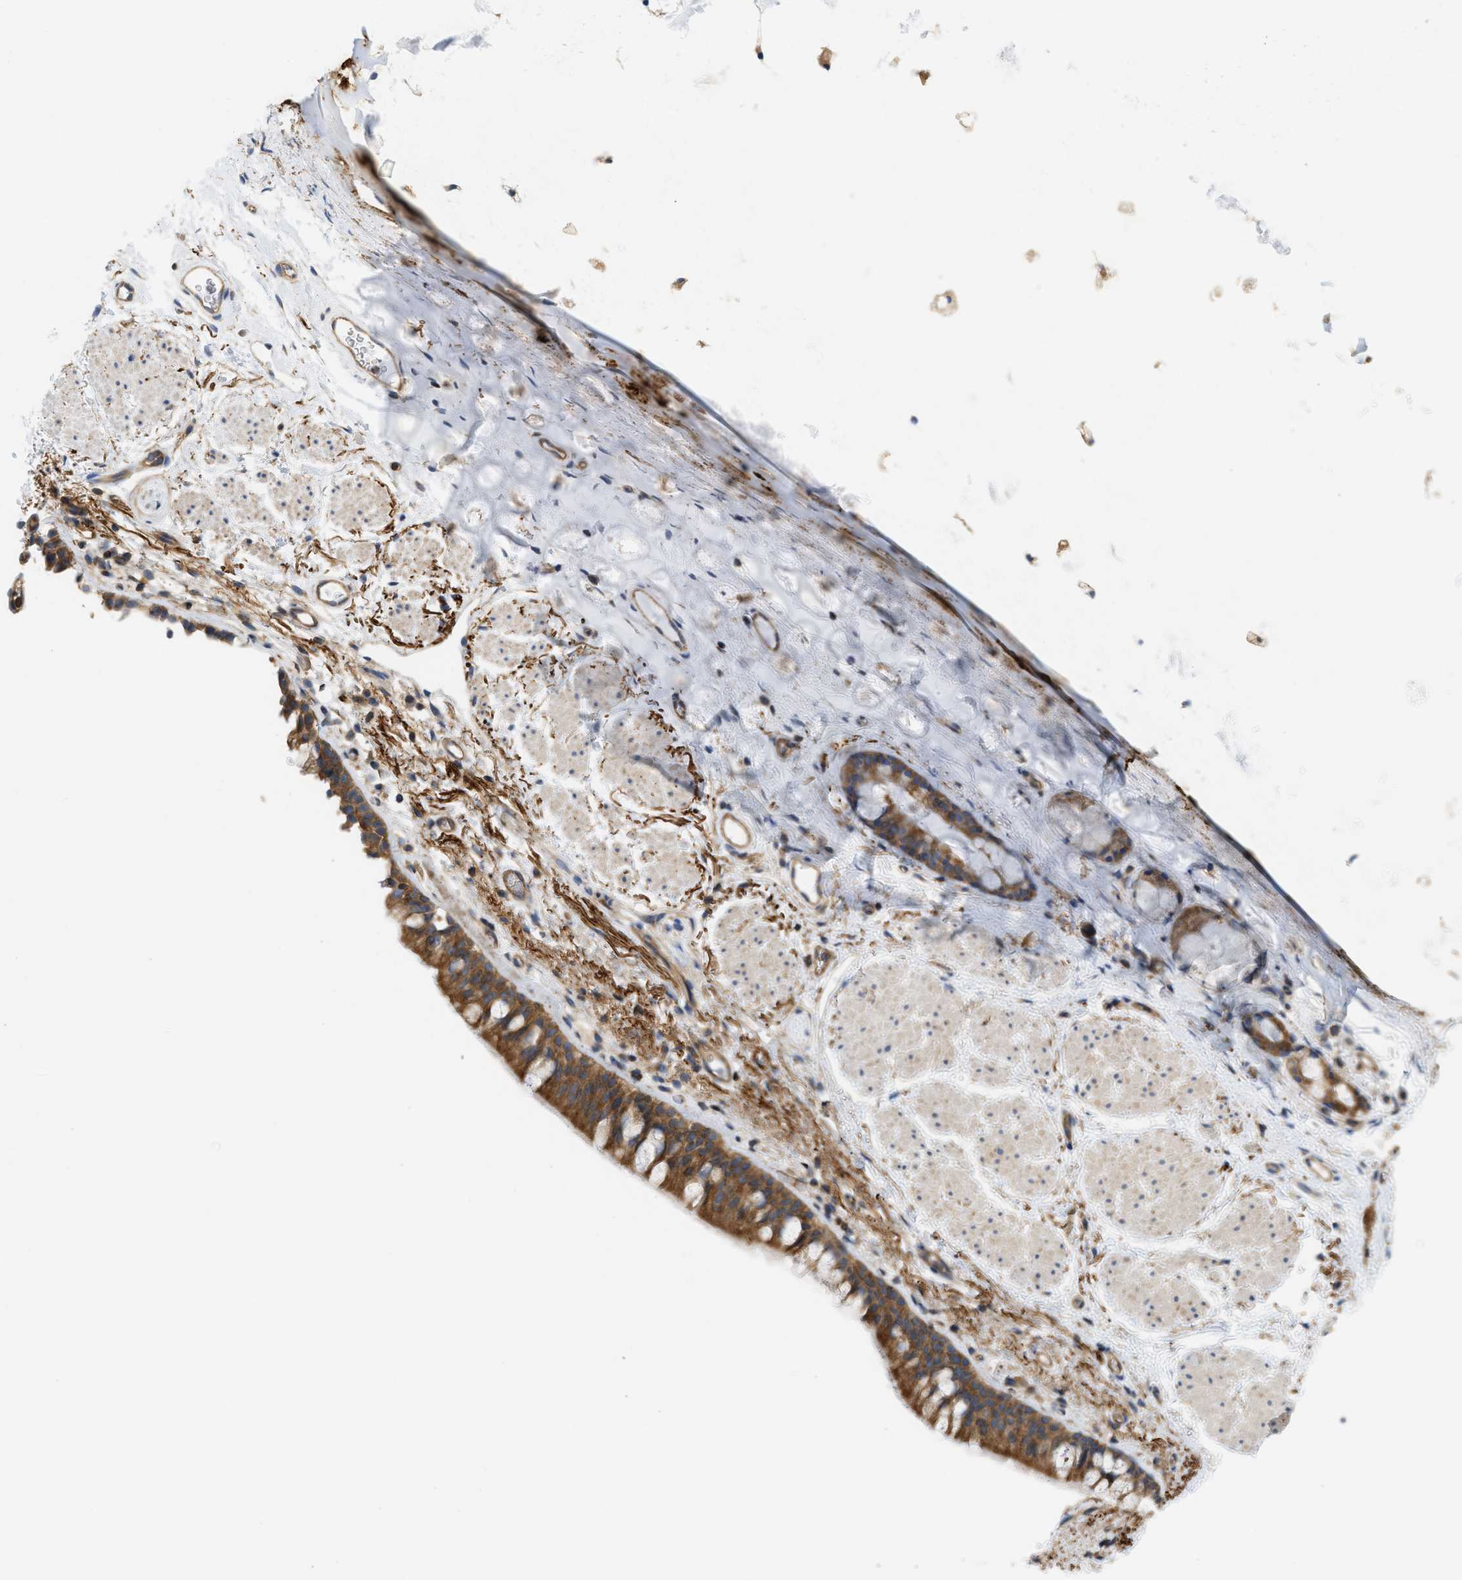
{"staining": {"intensity": "moderate", "quantity": ">75%", "location": "cytoplasmic/membranous"}, "tissue": "bronchus", "cell_type": "Respiratory epithelial cells", "image_type": "normal", "snomed": [{"axis": "morphology", "description": "Normal tissue, NOS"}, {"axis": "topography", "description": "Cartilage tissue"}, {"axis": "topography", "description": "Bronchus"}], "caption": "An immunohistochemistry photomicrograph of unremarkable tissue is shown. Protein staining in brown highlights moderate cytoplasmic/membranous positivity in bronchus within respiratory epithelial cells.", "gene": "STRN", "patient": {"sex": "female", "age": 53}}